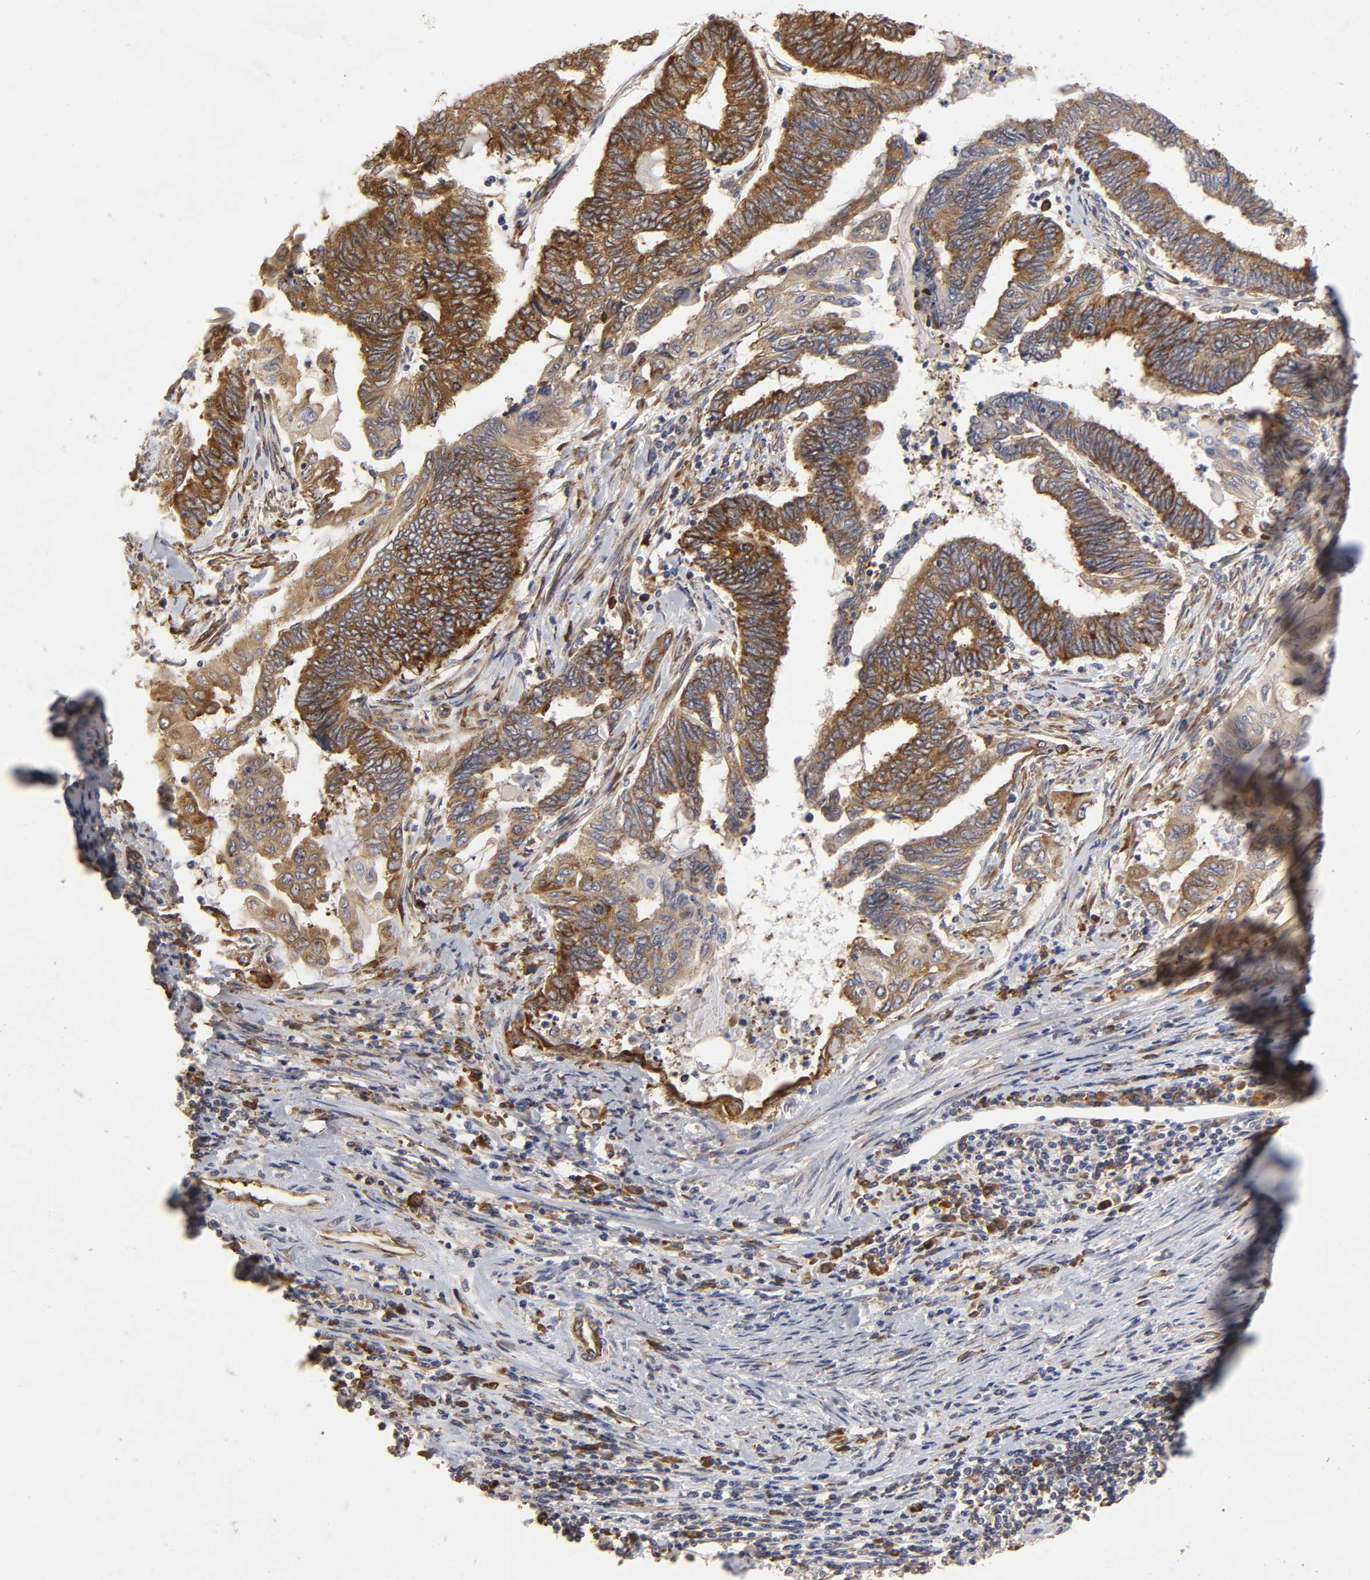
{"staining": {"intensity": "strong", "quantity": ">75%", "location": "cytoplasmic/membranous"}, "tissue": "endometrial cancer", "cell_type": "Tumor cells", "image_type": "cancer", "snomed": [{"axis": "morphology", "description": "Adenocarcinoma, NOS"}, {"axis": "topography", "description": "Uterus"}, {"axis": "topography", "description": "Endometrium"}], "caption": "Human endometrial adenocarcinoma stained with a brown dye reveals strong cytoplasmic/membranous positive expression in about >75% of tumor cells.", "gene": "RPL14", "patient": {"sex": "female", "age": 70}}